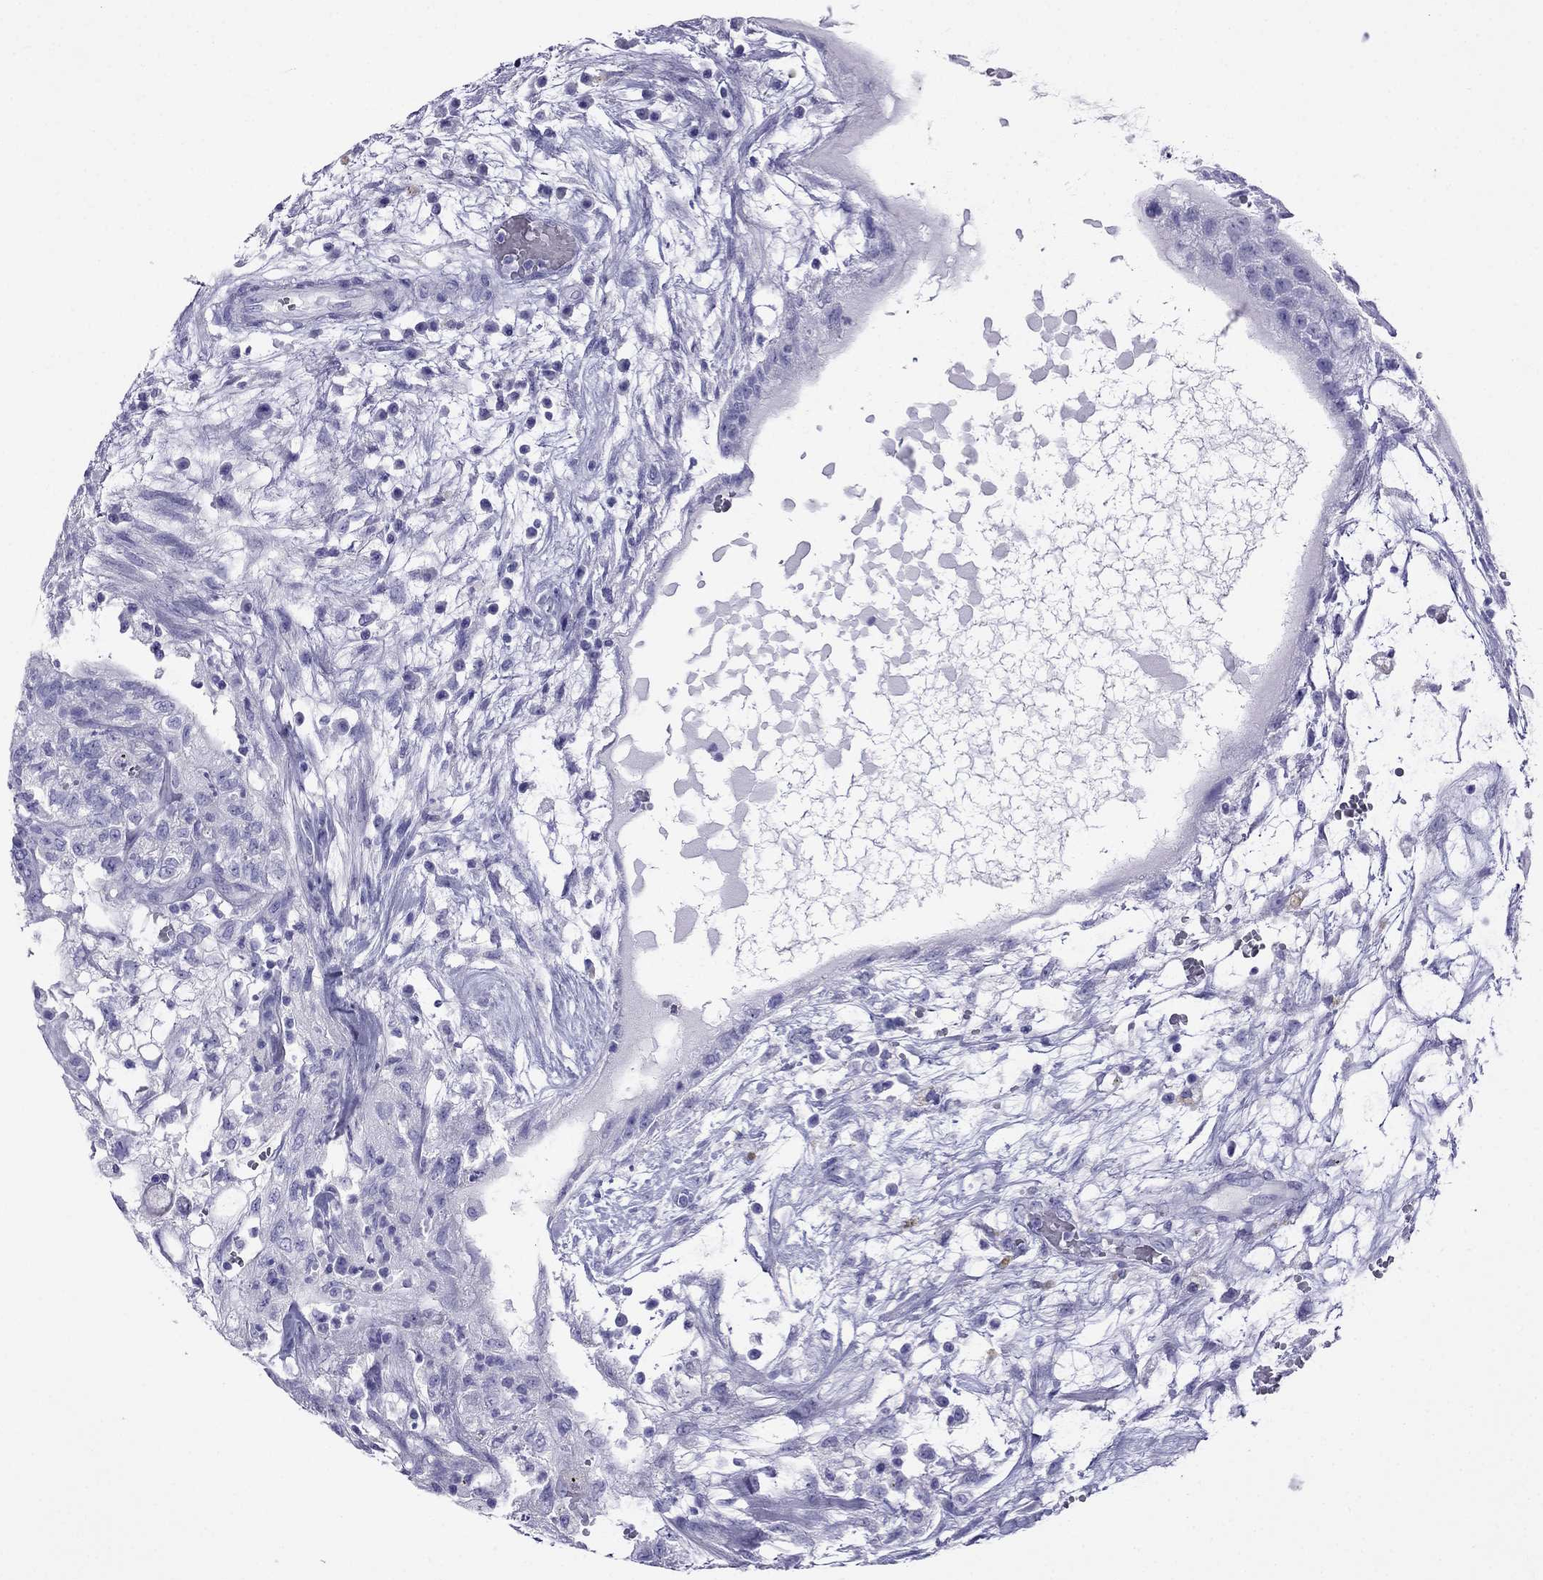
{"staining": {"intensity": "negative", "quantity": "none", "location": "none"}, "tissue": "testis cancer", "cell_type": "Tumor cells", "image_type": "cancer", "snomed": [{"axis": "morphology", "description": "Normal tissue, NOS"}, {"axis": "morphology", "description": "Carcinoma, Embryonal, NOS"}, {"axis": "topography", "description": "Testis"}, {"axis": "topography", "description": "Epididymis"}], "caption": "The histopathology image displays no staining of tumor cells in testis embryonal carcinoma. (DAB (3,3'-diaminobenzidine) immunohistochemistry (IHC) visualized using brightfield microscopy, high magnification).", "gene": "ARR3", "patient": {"sex": "male", "age": 32}}